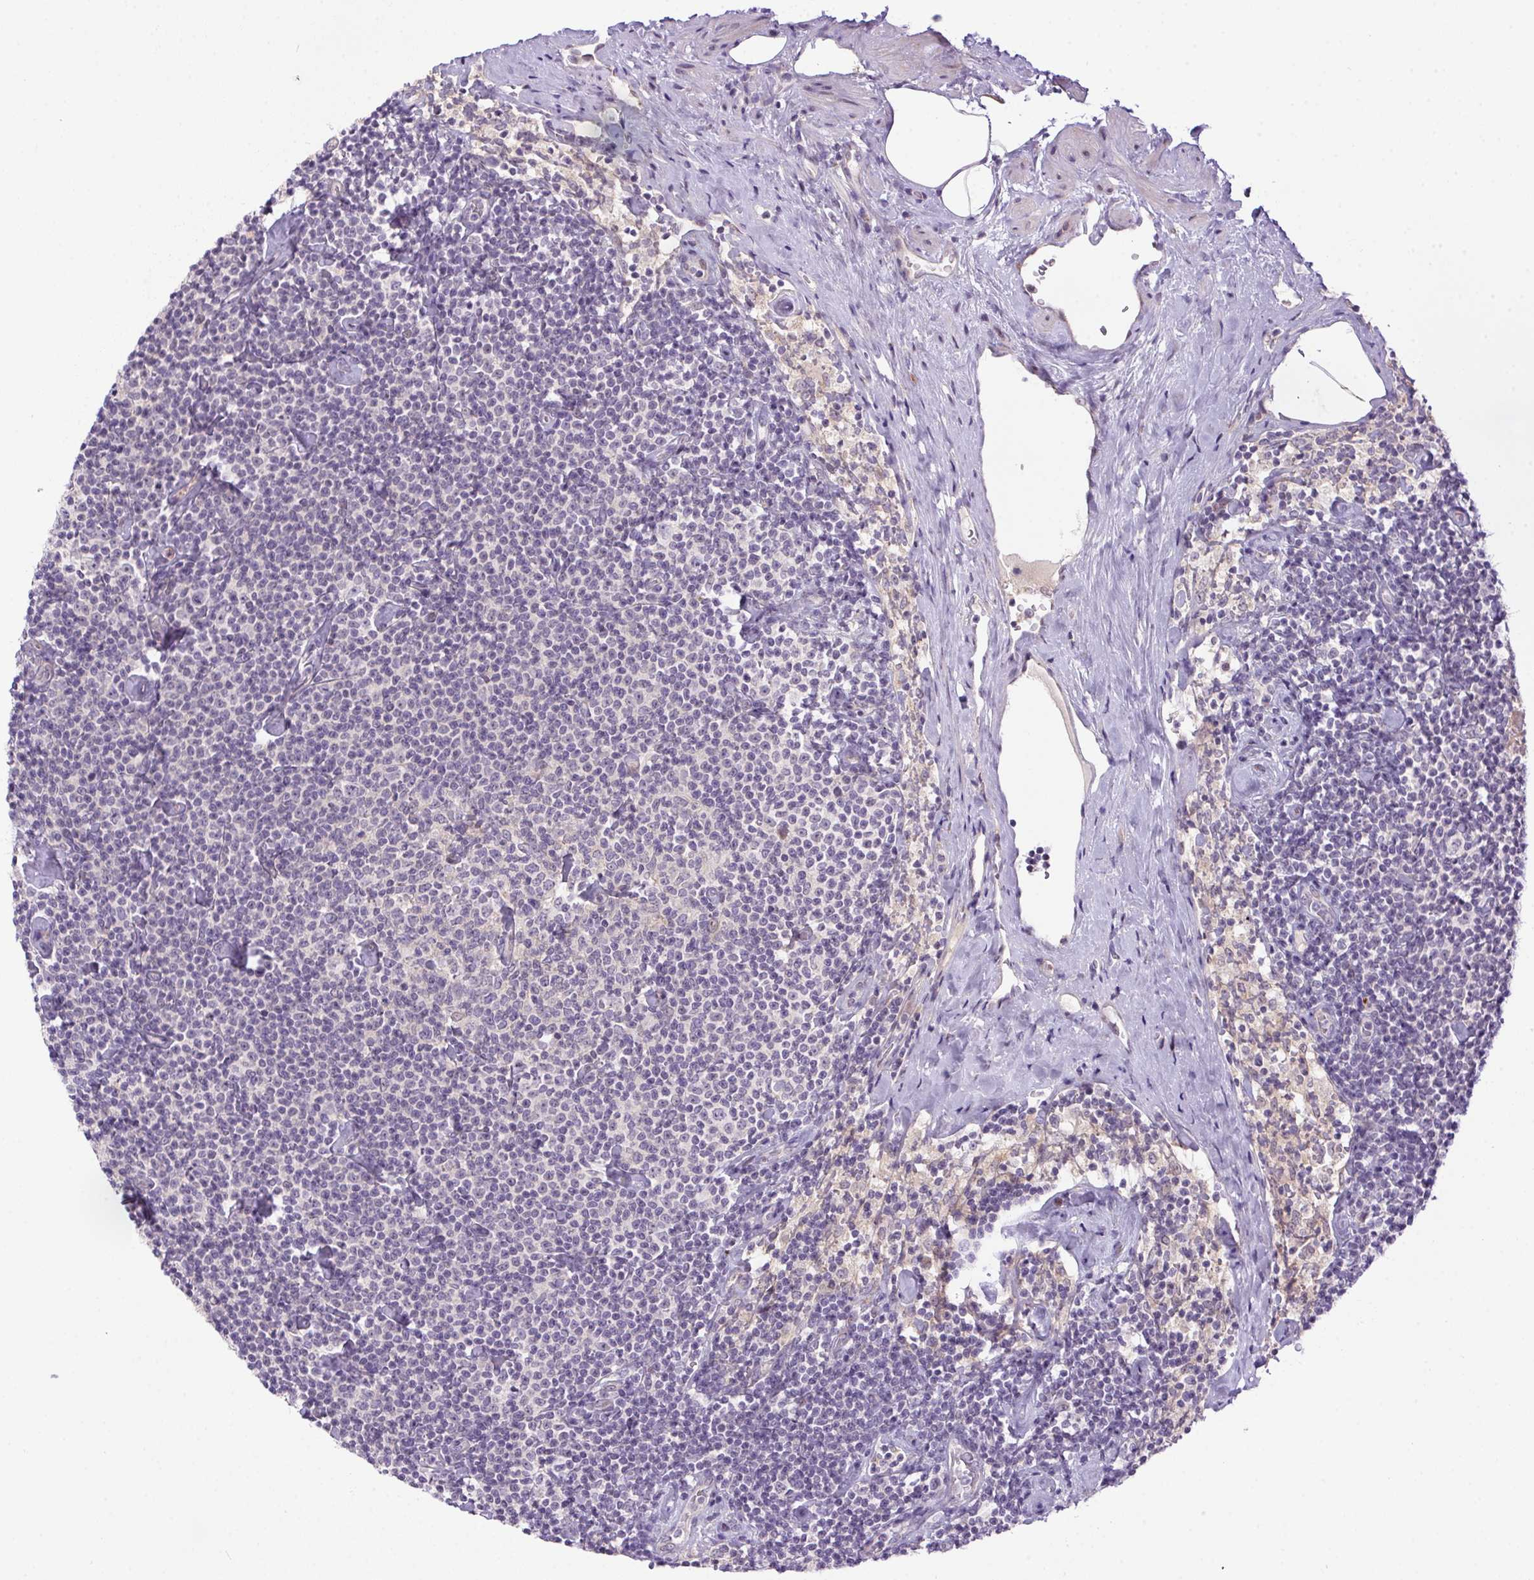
{"staining": {"intensity": "negative", "quantity": "none", "location": "none"}, "tissue": "lymphoma", "cell_type": "Tumor cells", "image_type": "cancer", "snomed": [{"axis": "morphology", "description": "Malignant lymphoma, non-Hodgkin's type, Low grade"}, {"axis": "topography", "description": "Lymph node"}], "caption": "Immunohistochemistry image of human lymphoma stained for a protein (brown), which shows no expression in tumor cells. (Stains: DAB immunohistochemistry (IHC) with hematoxylin counter stain, Microscopy: brightfield microscopy at high magnification).", "gene": "LRRTM1", "patient": {"sex": "male", "age": 81}}